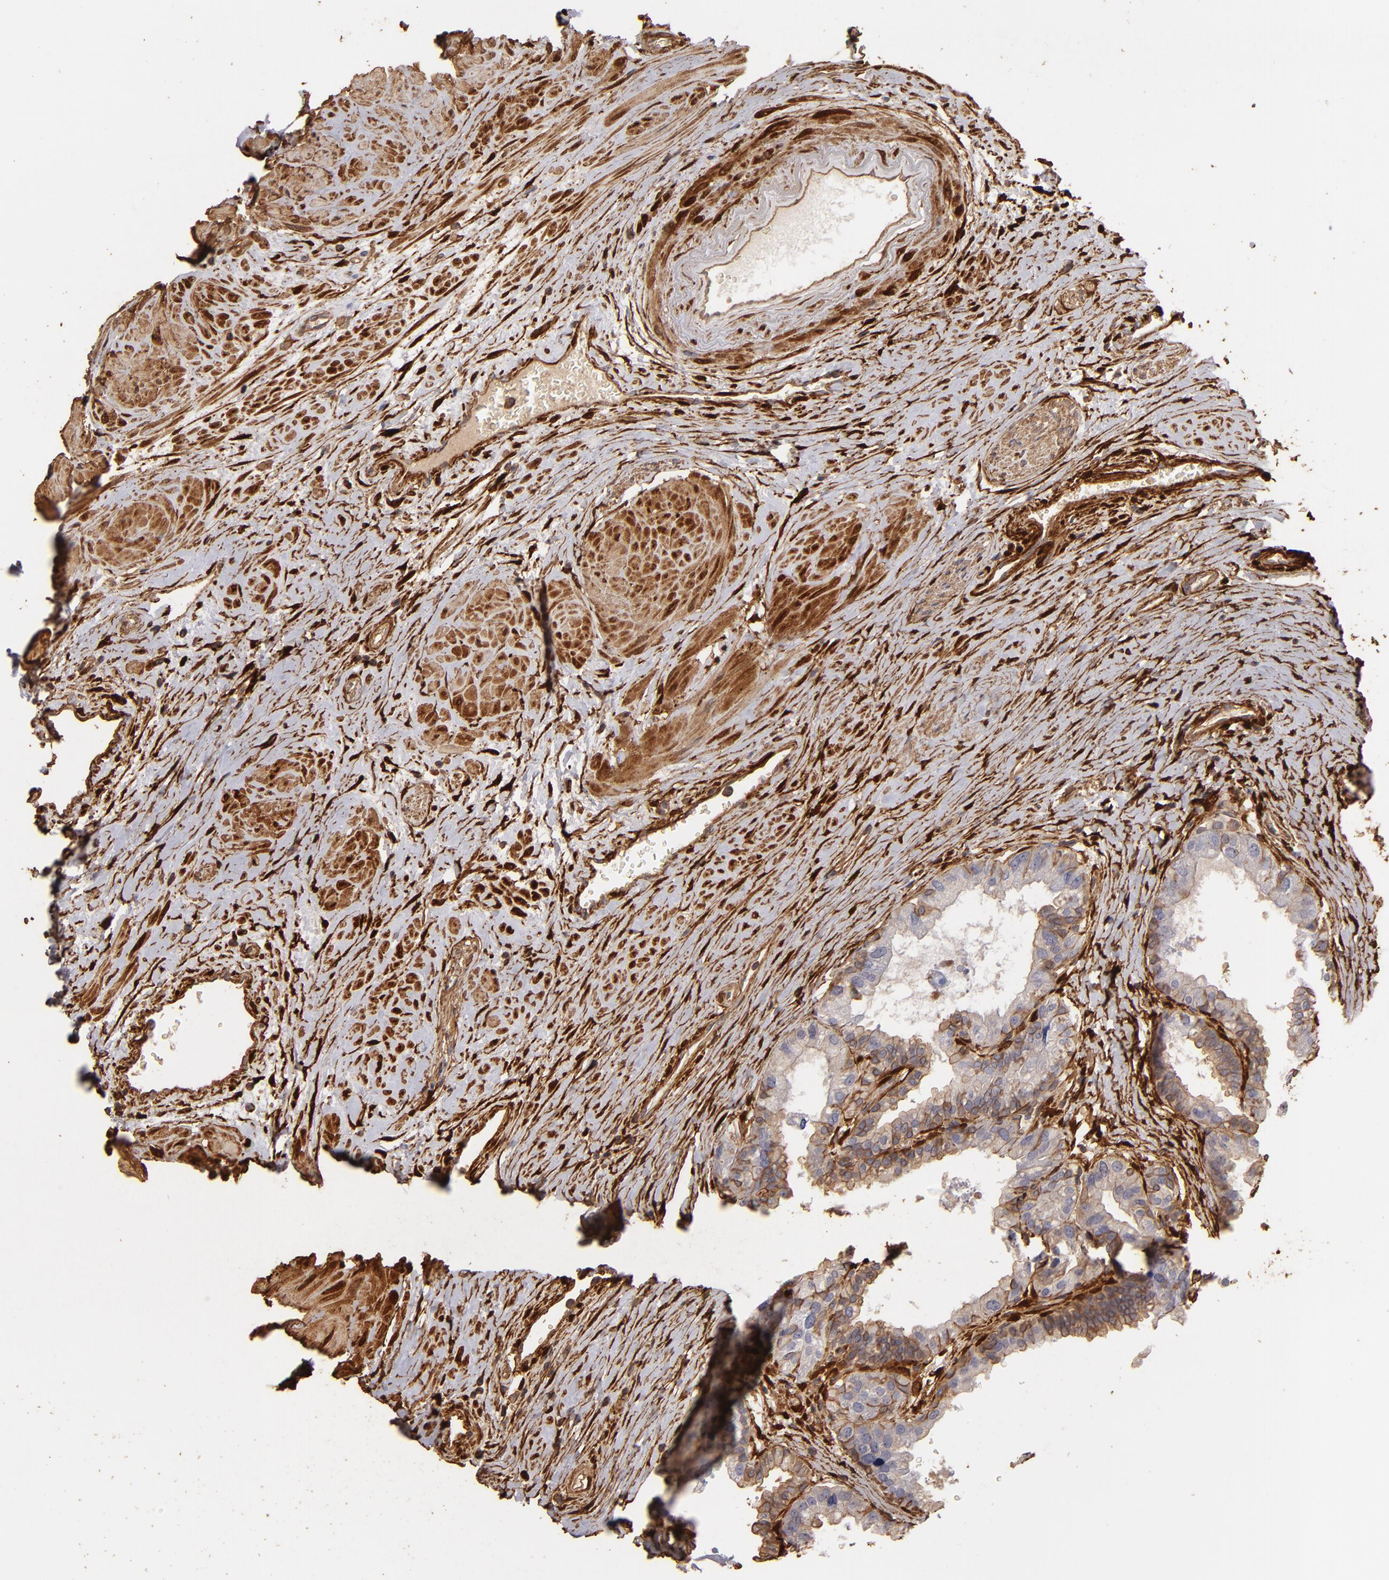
{"staining": {"intensity": "weak", "quantity": ">75%", "location": "cytoplasmic/membranous"}, "tissue": "prostate", "cell_type": "Glandular cells", "image_type": "normal", "snomed": [{"axis": "morphology", "description": "Normal tissue, NOS"}, {"axis": "topography", "description": "Prostate"}], "caption": "Weak cytoplasmic/membranous expression is present in about >75% of glandular cells in unremarkable prostate. (DAB IHC, brown staining for protein, blue staining for nuclei).", "gene": "HSPB6", "patient": {"sex": "male", "age": 60}}